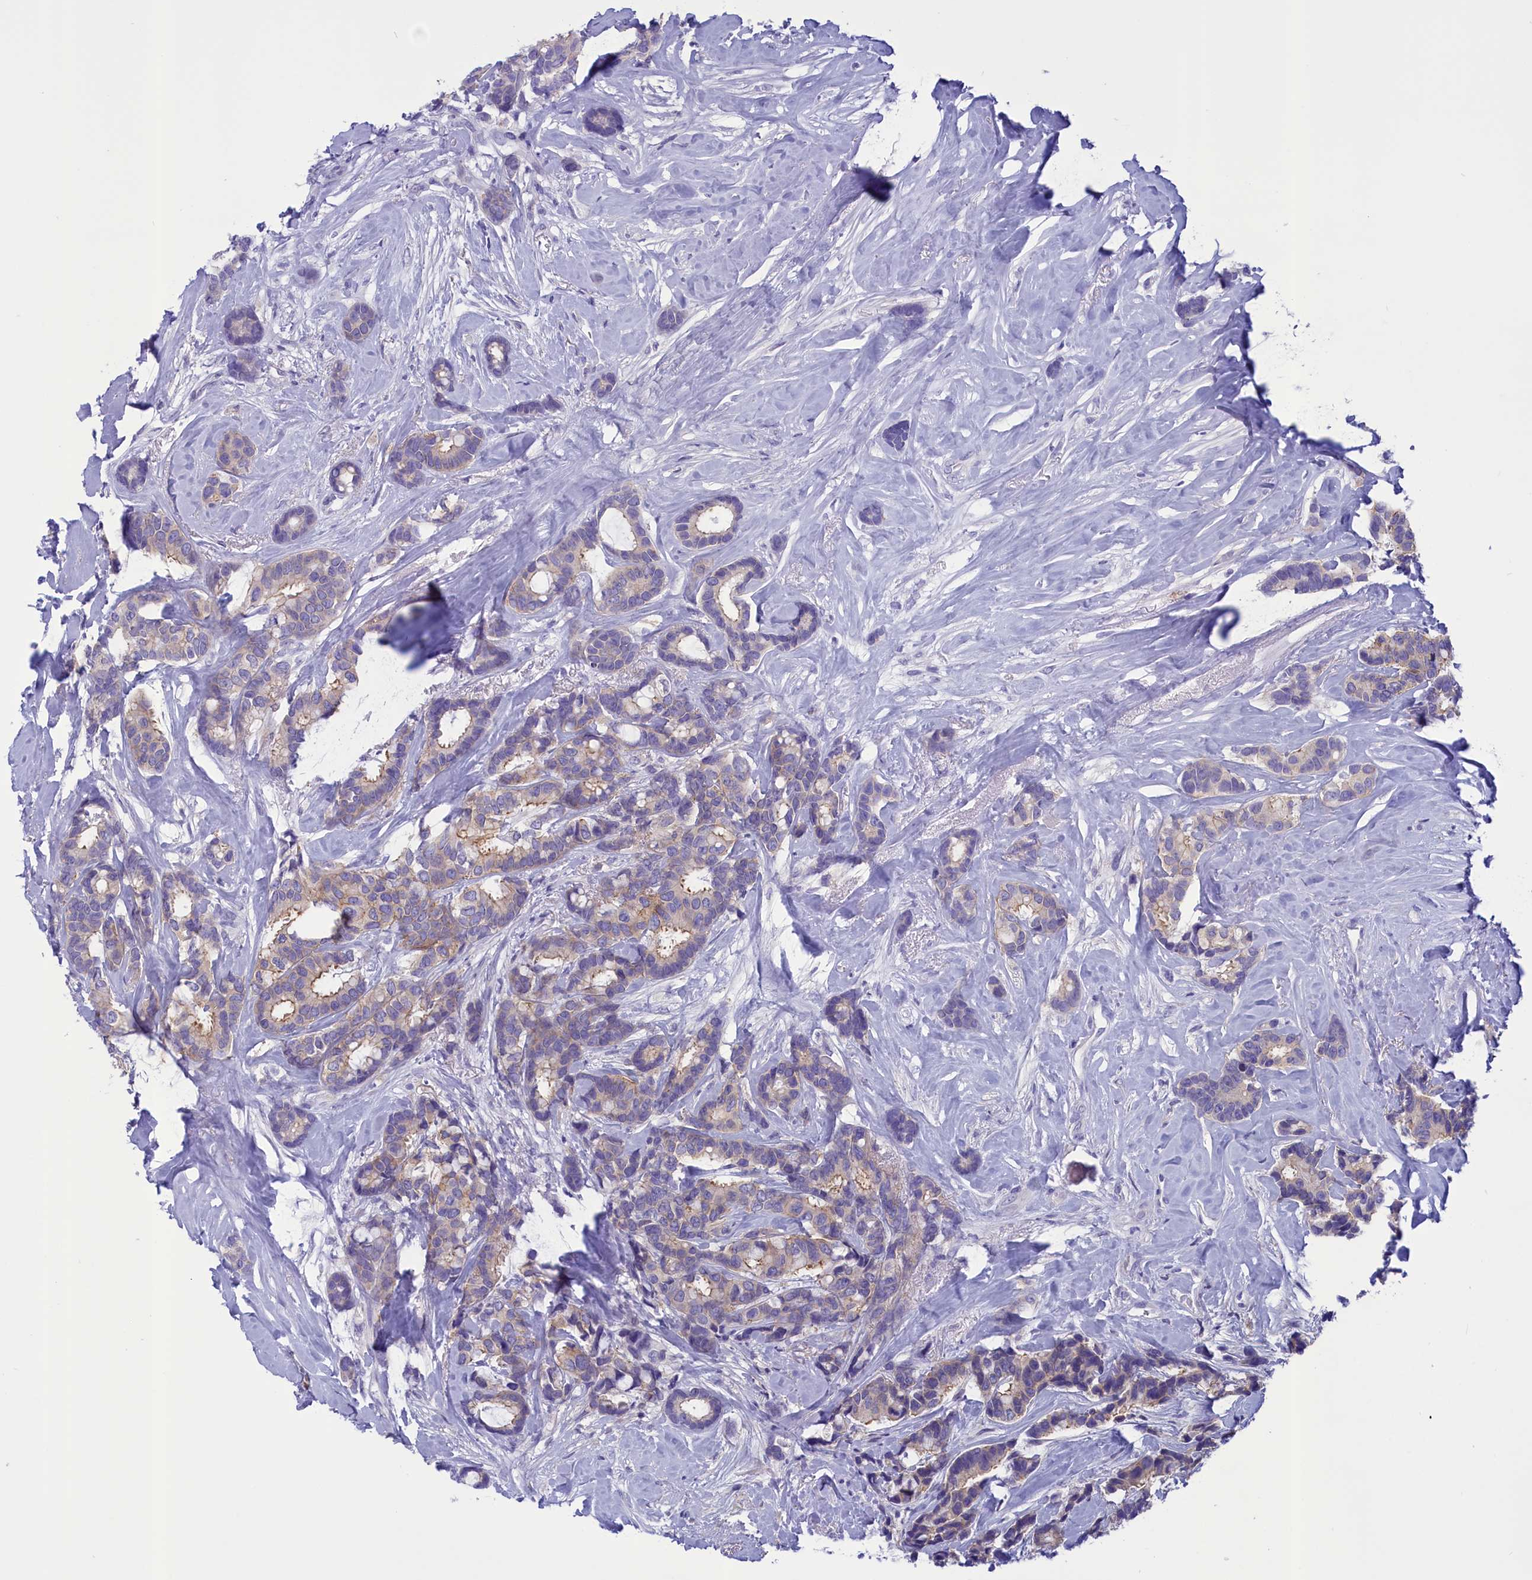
{"staining": {"intensity": "weak", "quantity": "<25%", "location": "cytoplasmic/membranous"}, "tissue": "breast cancer", "cell_type": "Tumor cells", "image_type": "cancer", "snomed": [{"axis": "morphology", "description": "Duct carcinoma"}, {"axis": "topography", "description": "Breast"}], "caption": "Immunohistochemical staining of breast infiltrating ductal carcinoma shows no significant positivity in tumor cells.", "gene": "CORO2A", "patient": {"sex": "female", "age": 87}}